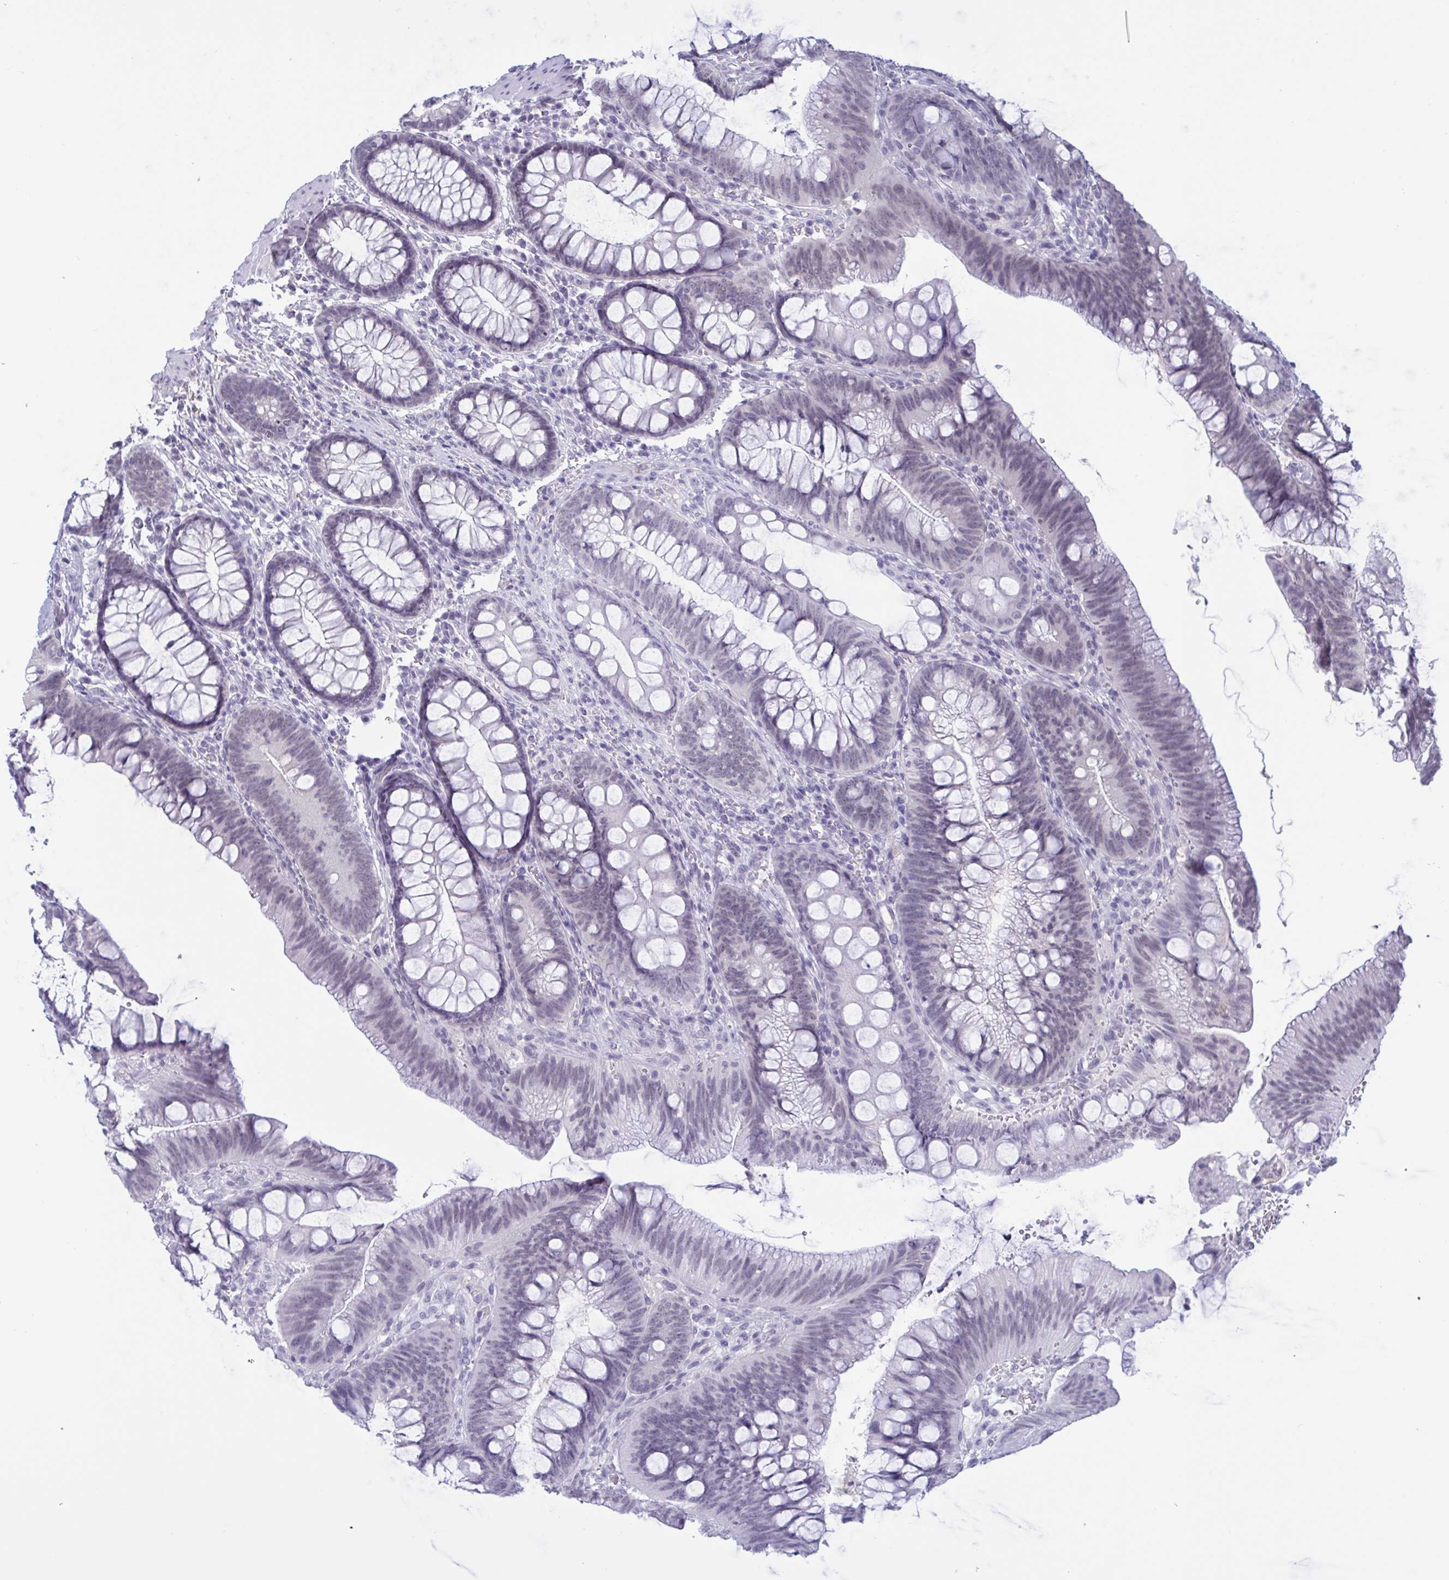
{"staining": {"intensity": "negative", "quantity": "none", "location": "none"}, "tissue": "colon", "cell_type": "Endothelial cells", "image_type": "normal", "snomed": [{"axis": "morphology", "description": "Normal tissue, NOS"}, {"axis": "morphology", "description": "Adenoma, NOS"}, {"axis": "topography", "description": "Soft tissue"}, {"axis": "topography", "description": "Colon"}], "caption": "This histopathology image is of unremarkable colon stained with immunohistochemistry (IHC) to label a protein in brown with the nuclei are counter-stained blue. There is no expression in endothelial cells.", "gene": "SERPINB13", "patient": {"sex": "male", "age": 47}}